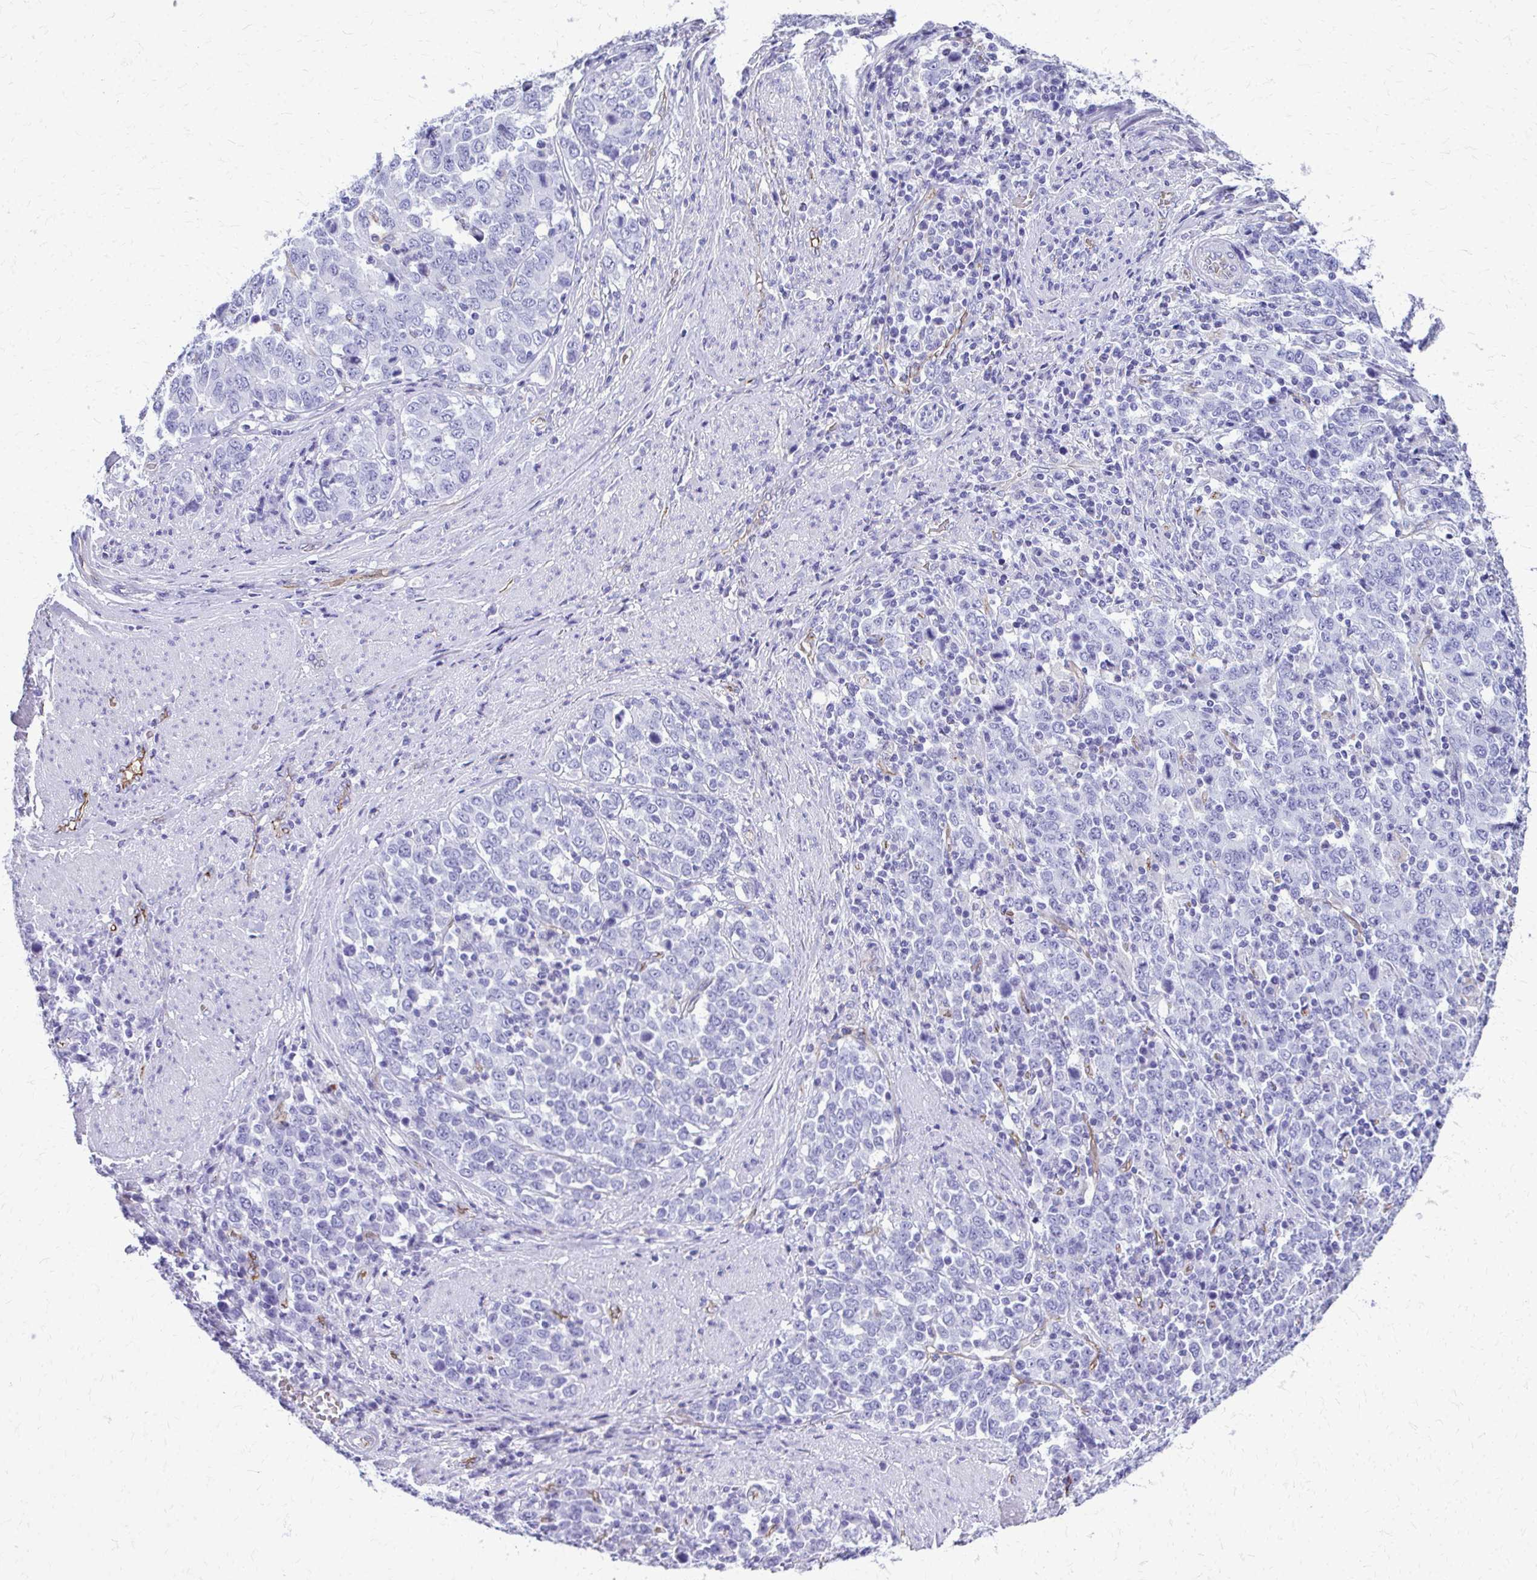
{"staining": {"intensity": "negative", "quantity": "none", "location": "none"}, "tissue": "stomach cancer", "cell_type": "Tumor cells", "image_type": "cancer", "snomed": [{"axis": "morphology", "description": "Adenocarcinoma, NOS"}, {"axis": "topography", "description": "Stomach, upper"}], "caption": "Stomach adenocarcinoma was stained to show a protein in brown. There is no significant expression in tumor cells. (Stains: DAB (3,3'-diaminobenzidine) immunohistochemistry (IHC) with hematoxylin counter stain, Microscopy: brightfield microscopy at high magnification).", "gene": "TPSG1", "patient": {"sex": "male", "age": 69}}